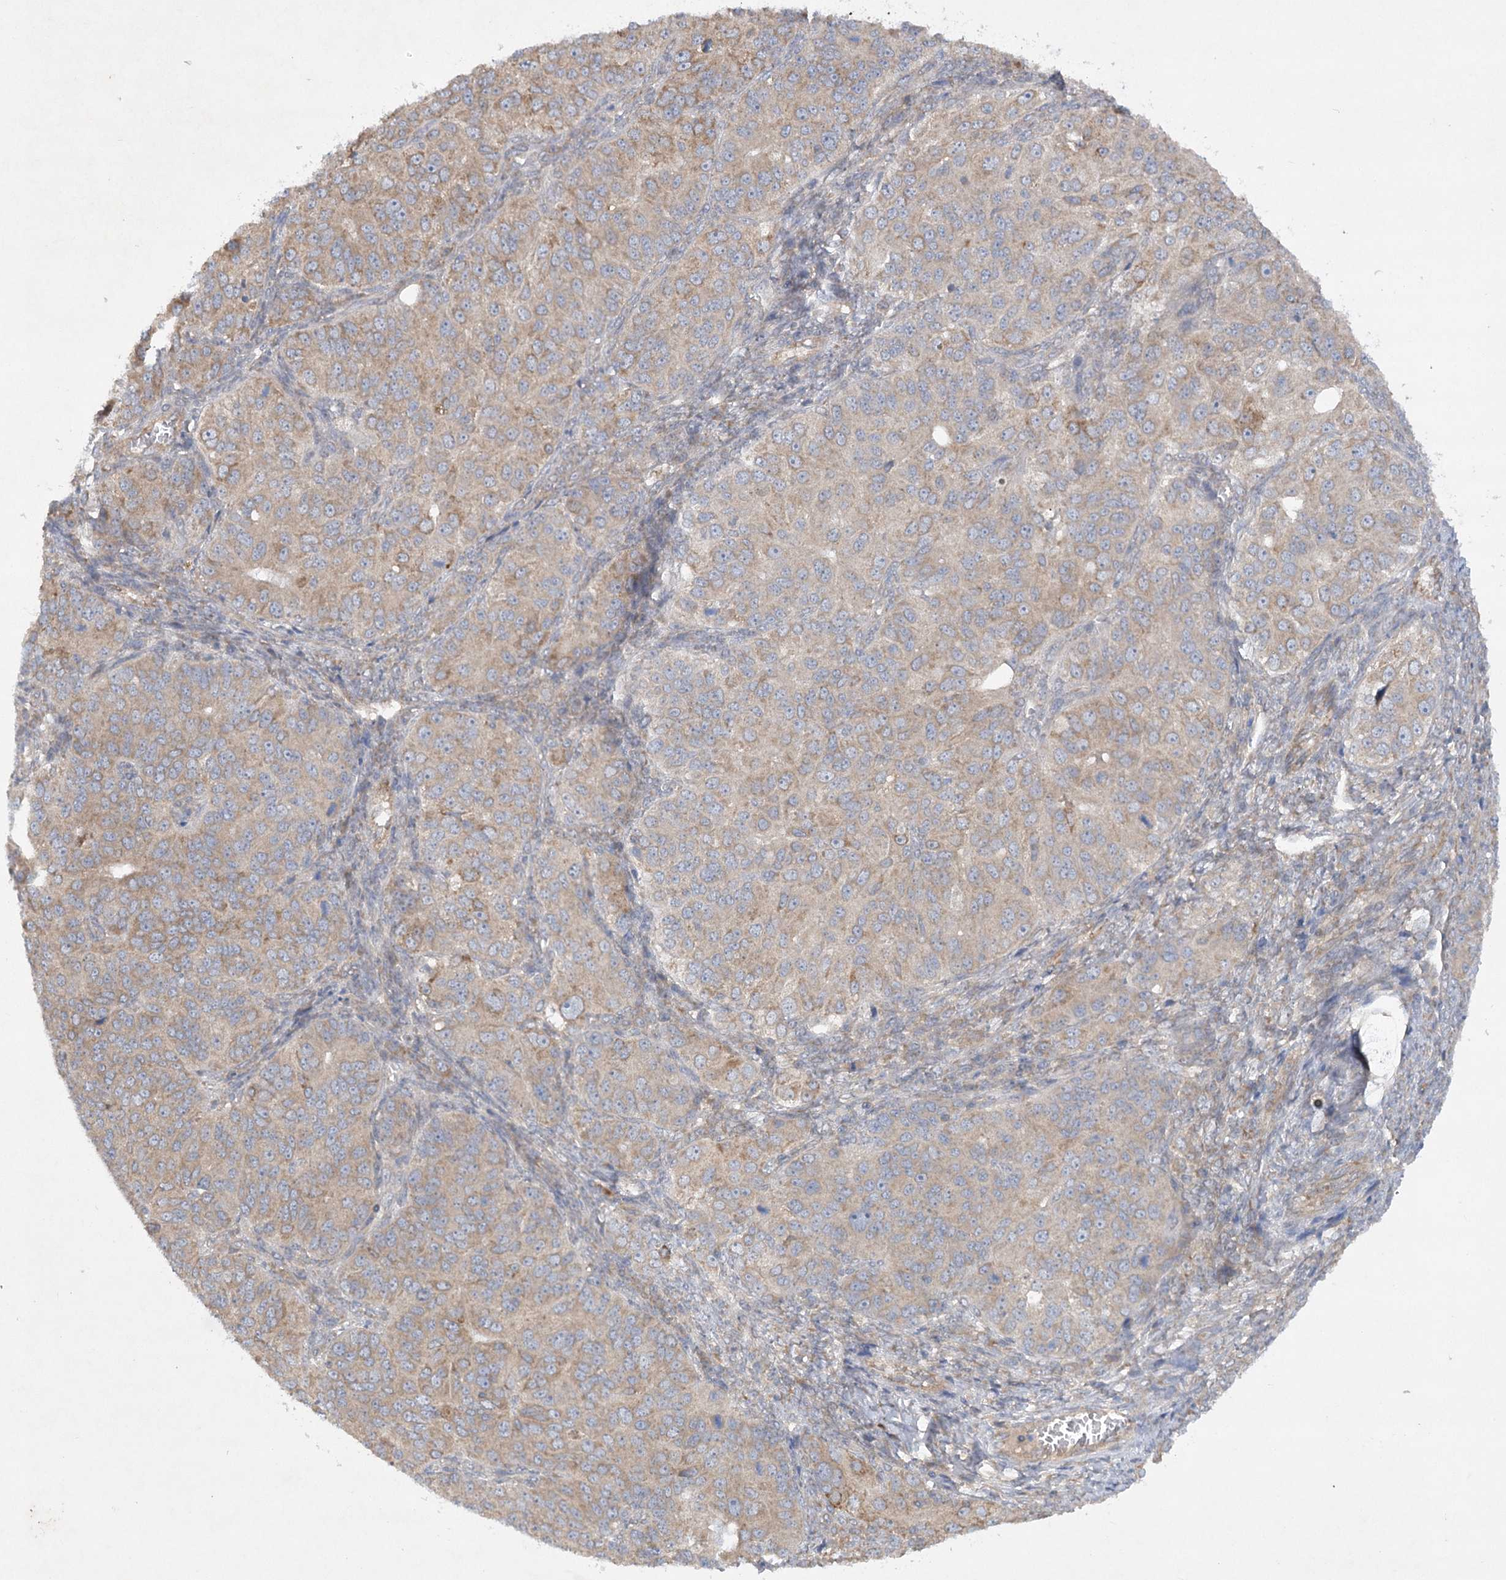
{"staining": {"intensity": "weak", "quantity": ">75%", "location": "cytoplasmic/membranous"}, "tissue": "ovarian cancer", "cell_type": "Tumor cells", "image_type": "cancer", "snomed": [{"axis": "morphology", "description": "Carcinoma, endometroid"}, {"axis": "topography", "description": "Ovary"}], "caption": "Tumor cells show low levels of weak cytoplasmic/membranous positivity in about >75% of cells in human ovarian cancer (endometroid carcinoma). Using DAB (3,3'-diaminobenzidine) (brown) and hematoxylin (blue) stains, captured at high magnification using brightfield microscopy.", "gene": "TRAF3IP1", "patient": {"sex": "female", "age": 51}}